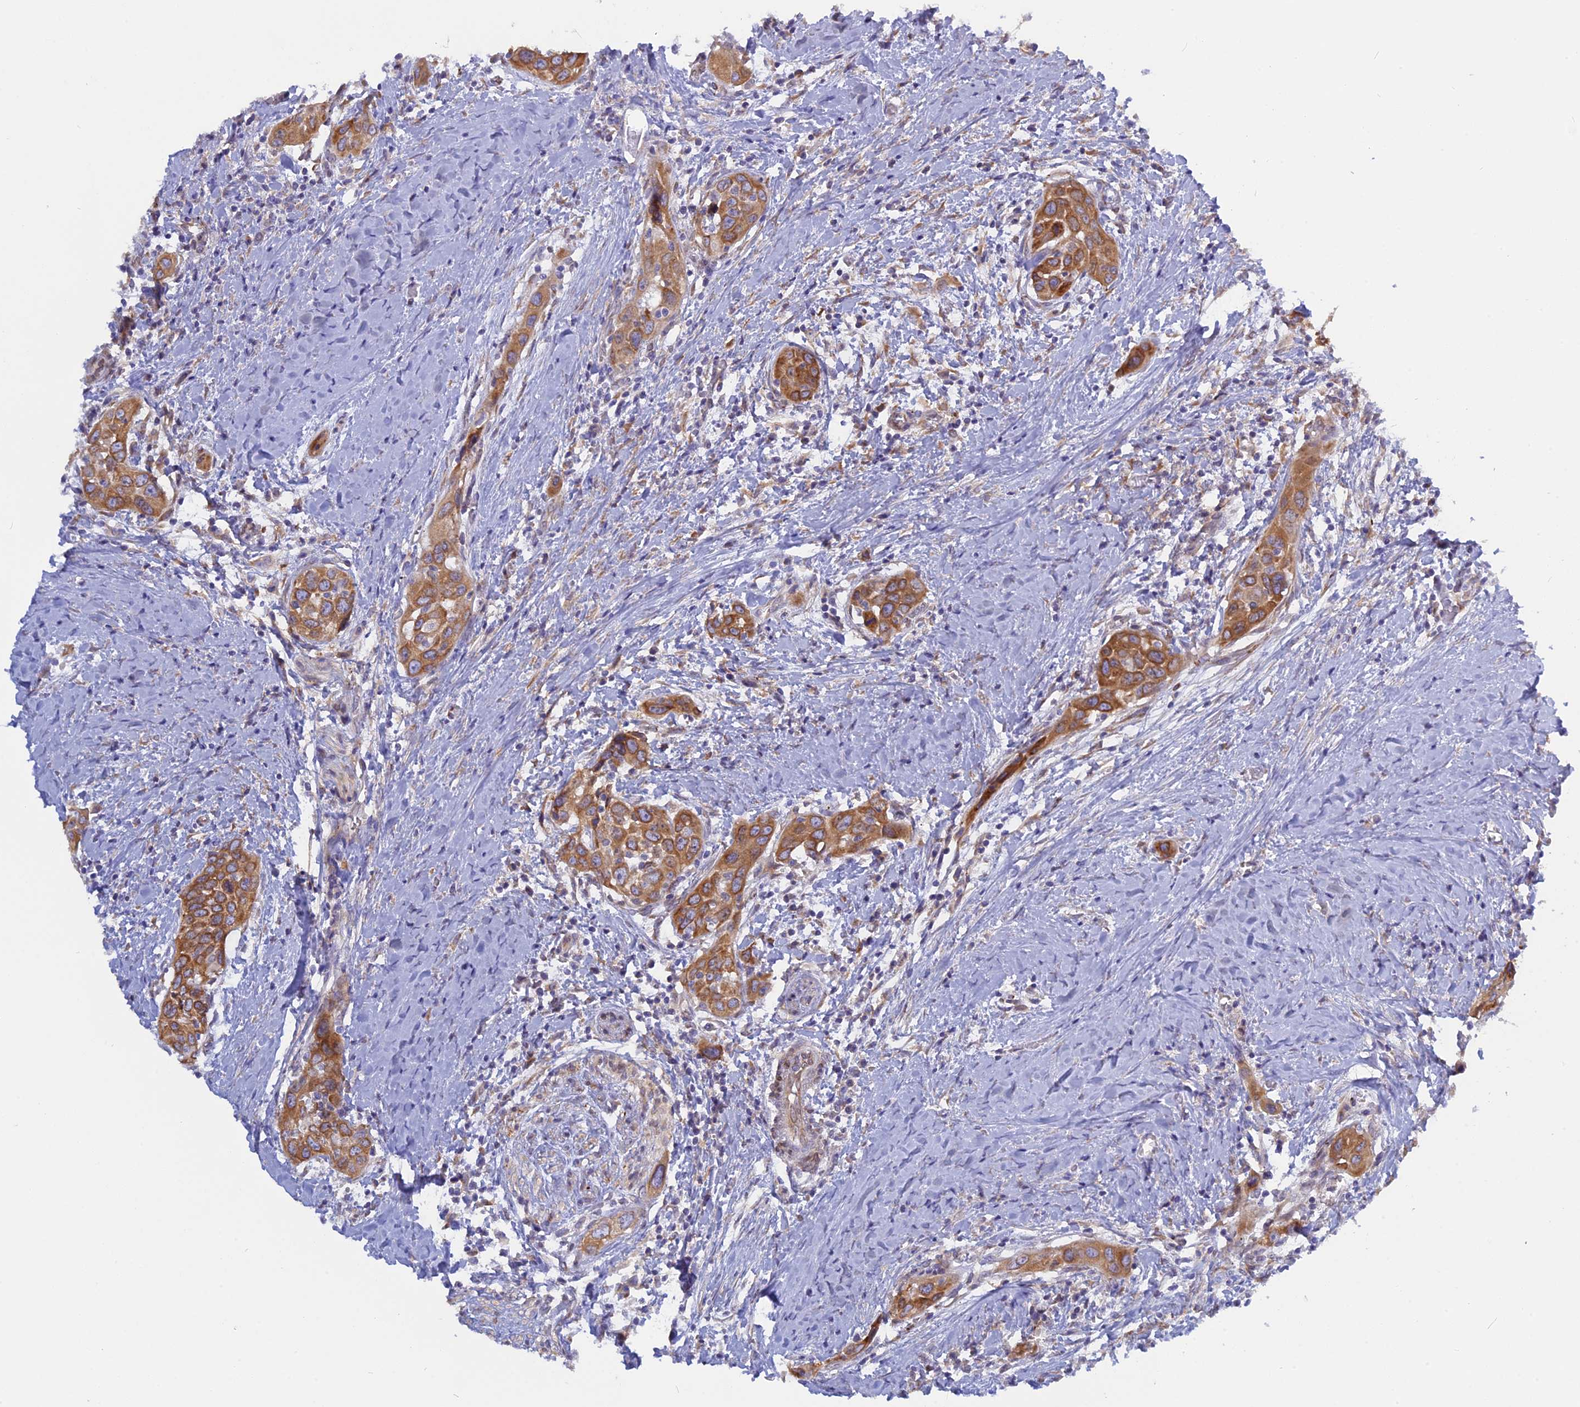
{"staining": {"intensity": "moderate", "quantity": ">75%", "location": "cytoplasmic/membranous"}, "tissue": "head and neck cancer", "cell_type": "Tumor cells", "image_type": "cancer", "snomed": [{"axis": "morphology", "description": "Squamous cell carcinoma, NOS"}, {"axis": "topography", "description": "Oral tissue"}, {"axis": "topography", "description": "Head-Neck"}], "caption": "Protein staining shows moderate cytoplasmic/membranous positivity in approximately >75% of tumor cells in head and neck squamous cell carcinoma. The protein is shown in brown color, while the nuclei are stained blue.", "gene": "TLCD1", "patient": {"sex": "female", "age": 50}}